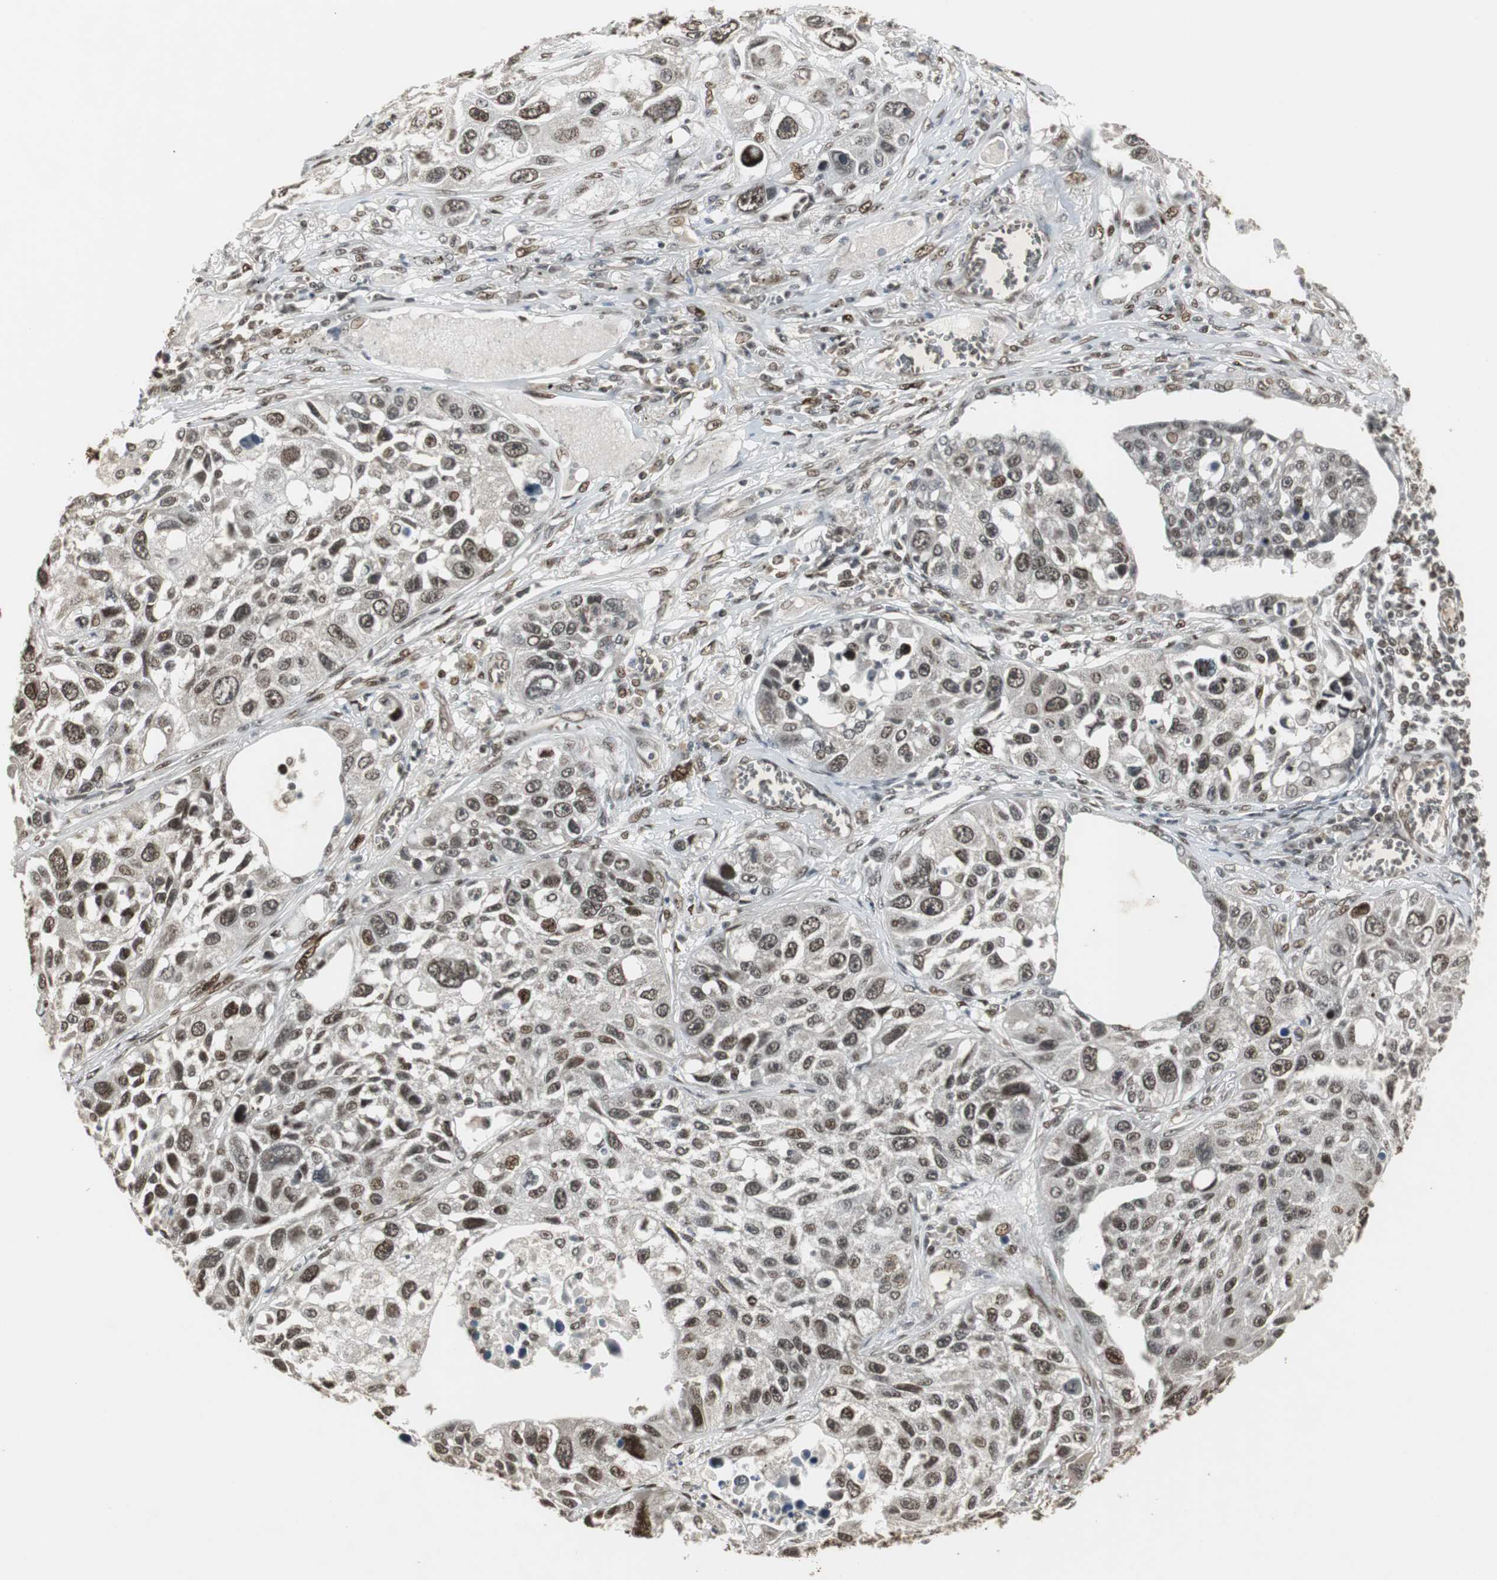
{"staining": {"intensity": "moderate", "quantity": ">75%", "location": "cytoplasmic/membranous"}, "tissue": "lung cancer", "cell_type": "Tumor cells", "image_type": "cancer", "snomed": [{"axis": "morphology", "description": "Squamous cell carcinoma, NOS"}, {"axis": "topography", "description": "Lung"}], "caption": "Immunohistochemical staining of lung squamous cell carcinoma demonstrates moderate cytoplasmic/membranous protein staining in about >75% of tumor cells. Using DAB (brown) and hematoxylin (blue) stains, captured at high magnification using brightfield microscopy.", "gene": "TAF5", "patient": {"sex": "male", "age": 71}}